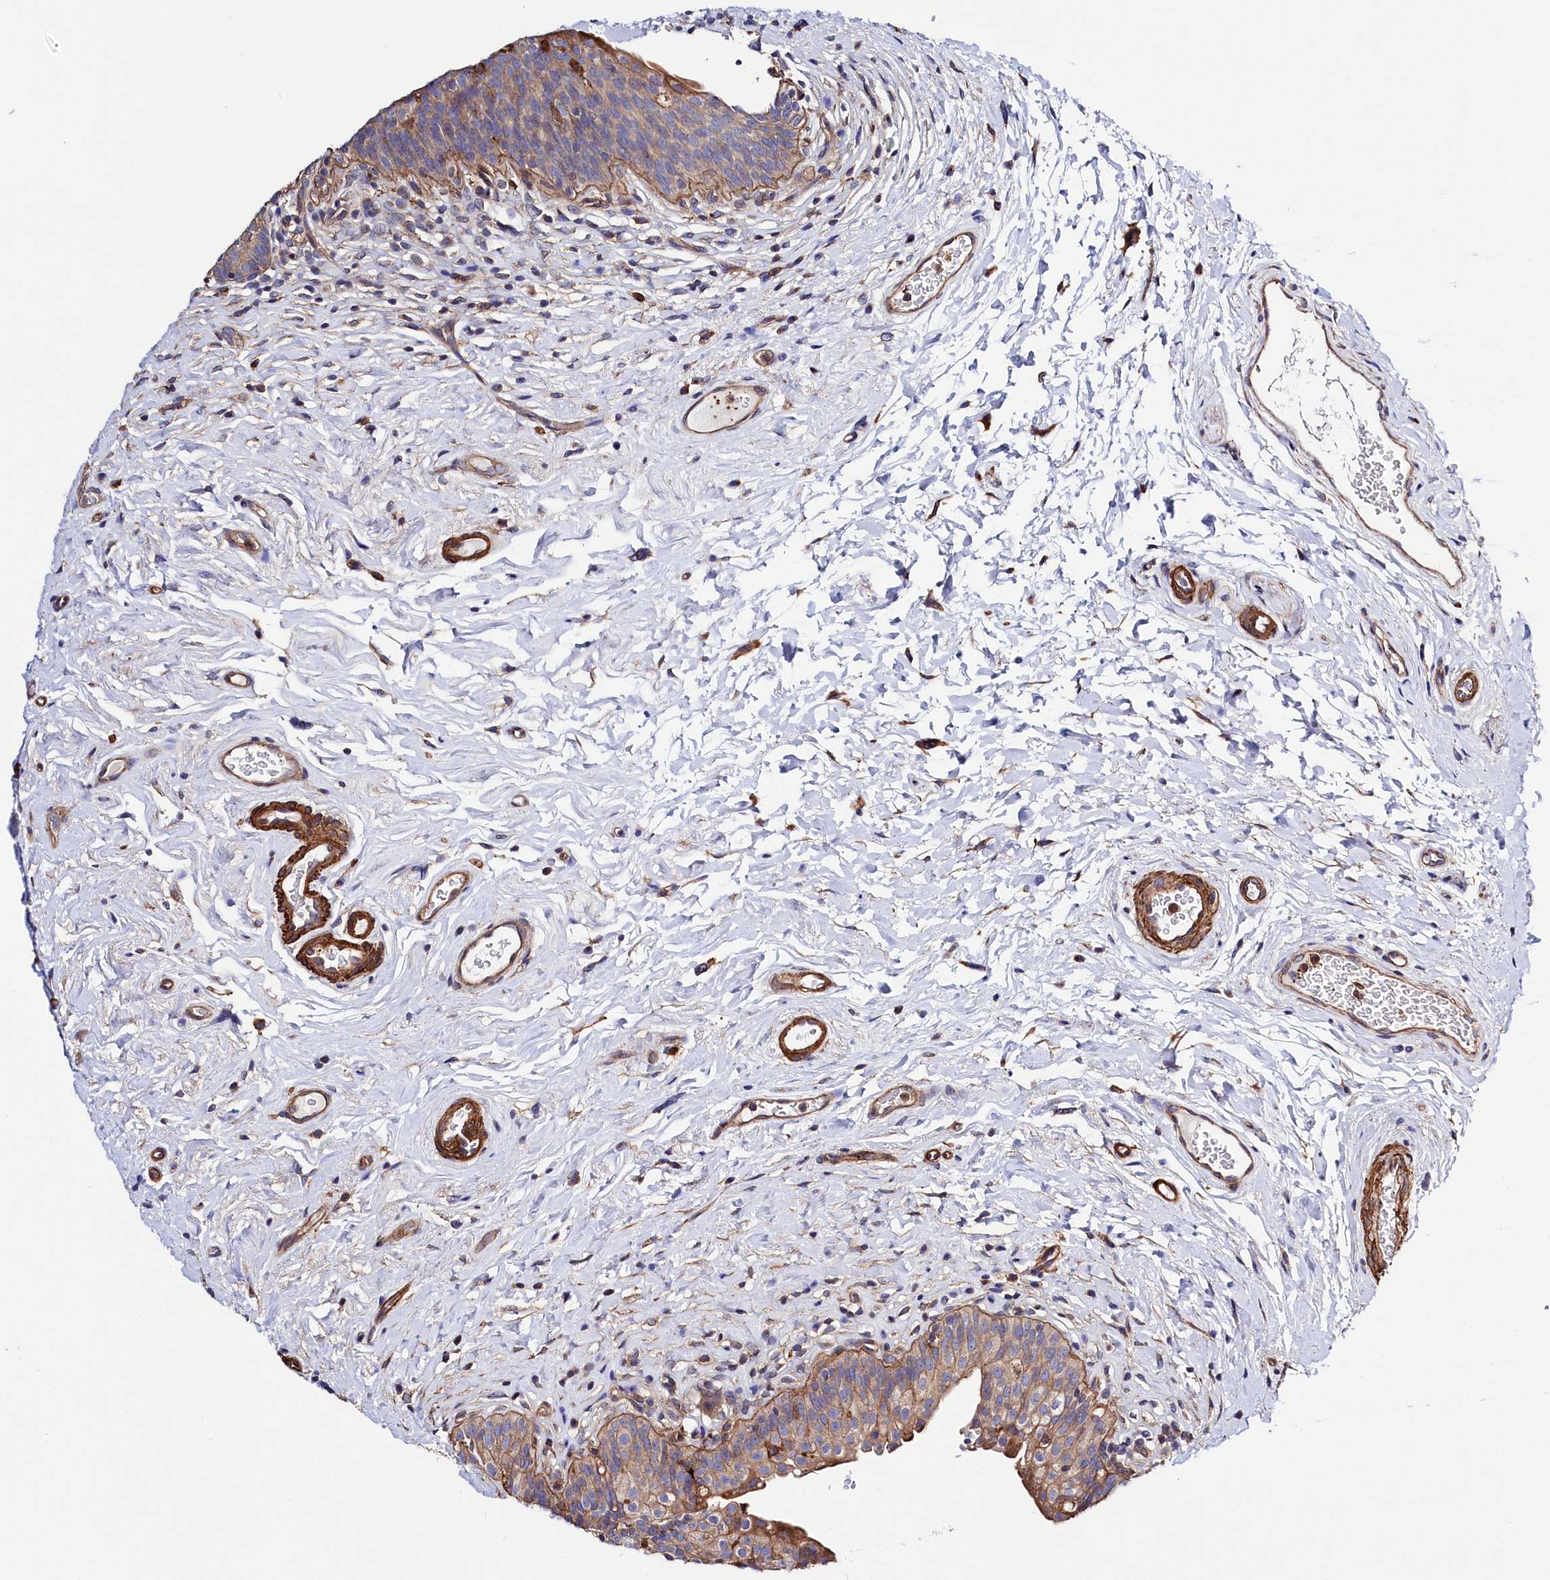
{"staining": {"intensity": "moderate", "quantity": ">75%", "location": "cytoplasmic/membranous"}, "tissue": "urinary bladder", "cell_type": "Urothelial cells", "image_type": "normal", "snomed": [{"axis": "morphology", "description": "Normal tissue, NOS"}, {"axis": "topography", "description": "Urinary bladder"}], "caption": "Immunohistochemical staining of normal urinary bladder exhibits medium levels of moderate cytoplasmic/membranous expression in approximately >75% of urothelial cells.", "gene": "STAMBPL1", "patient": {"sex": "male", "age": 83}}